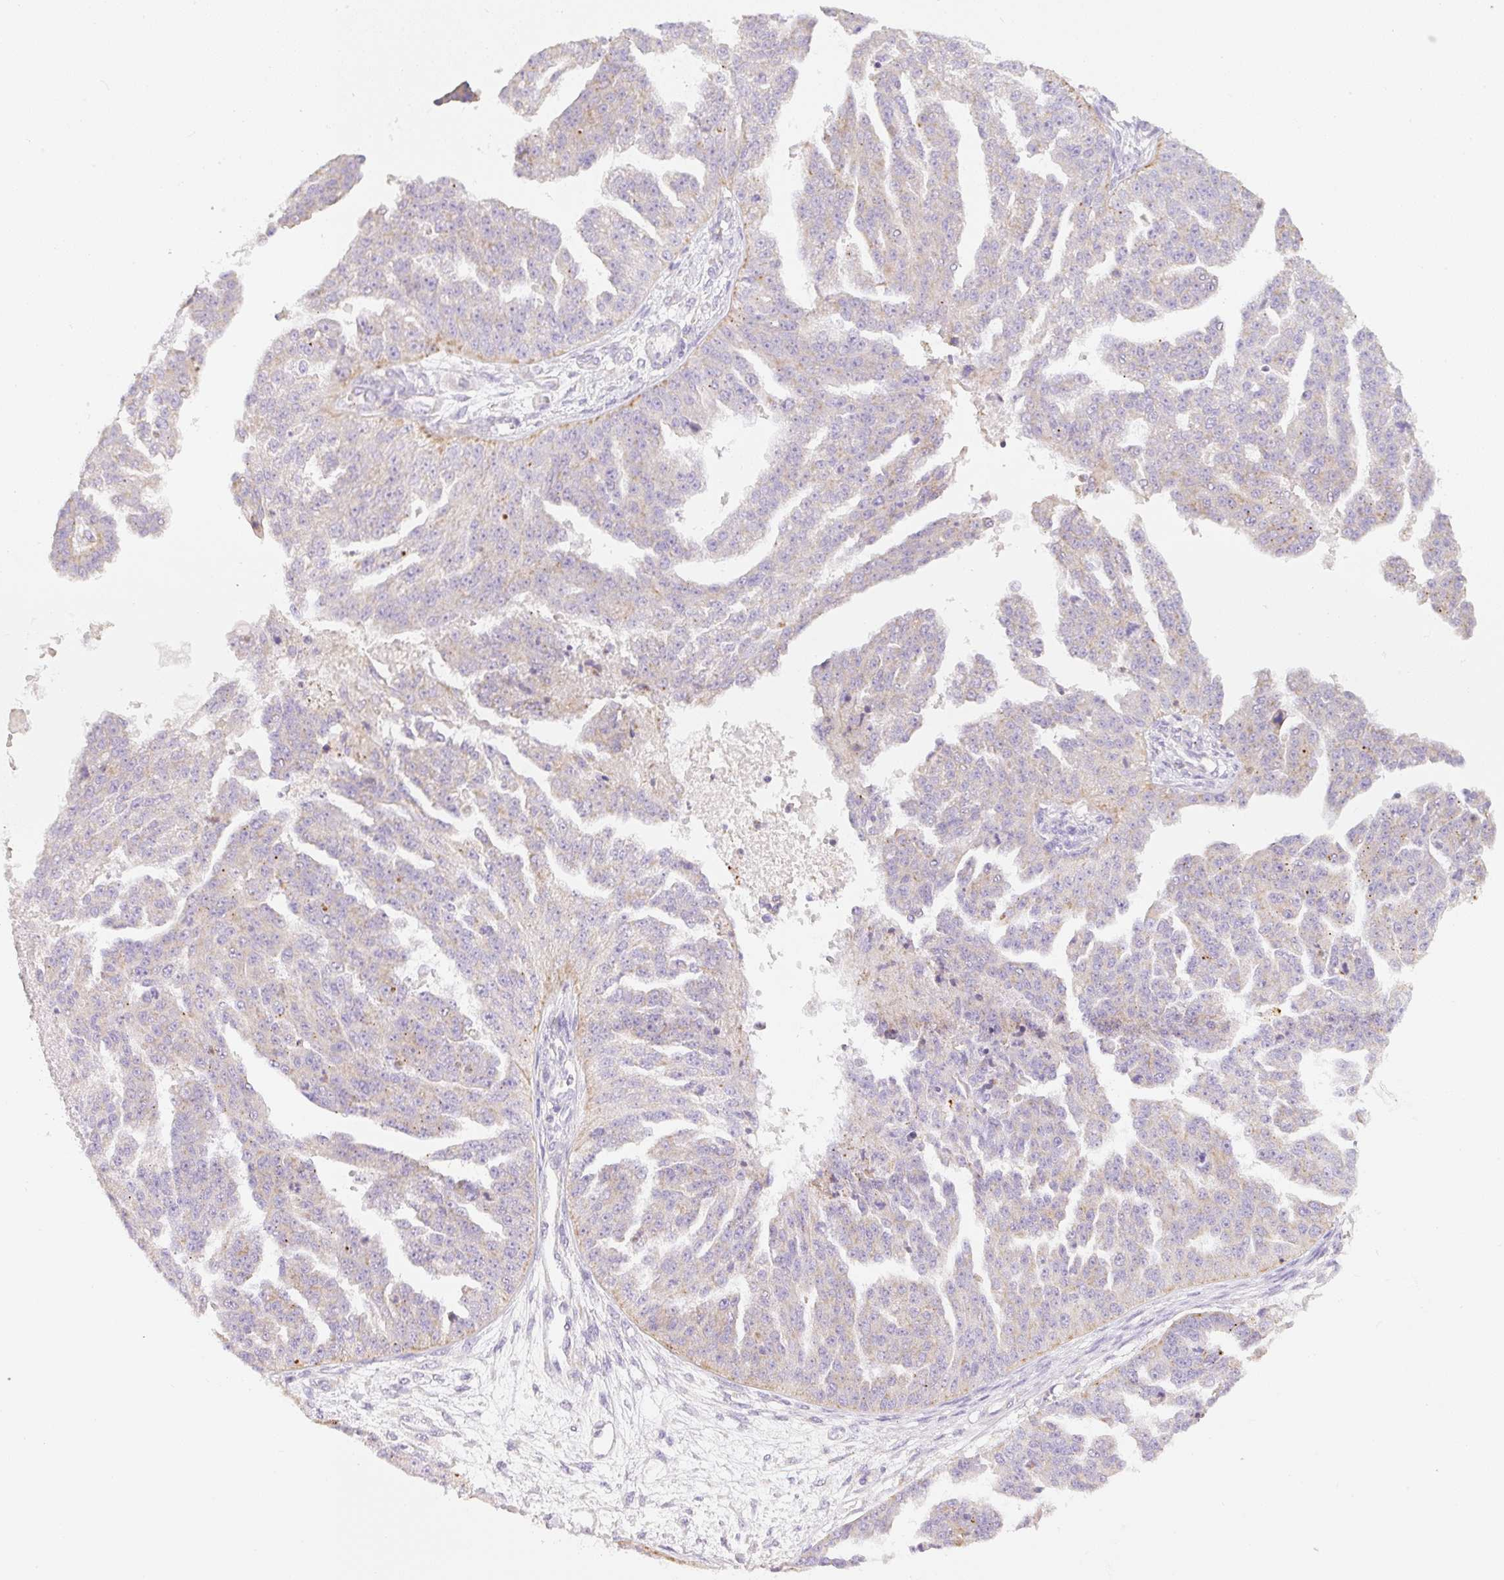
{"staining": {"intensity": "negative", "quantity": "none", "location": "none"}, "tissue": "ovarian cancer", "cell_type": "Tumor cells", "image_type": "cancer", "snomed": [{"axis": "morphology", "description": "Cystadenocarcinoma, serous, NOS"}, {"axis": "topography", "description": "Ovary"}], "caption": "Tumor cells are negative for brown protein staining in serous cystadenocarcinoma (ovarian). (DAB IHC with hematoxylin counter stain).", "gene": "CLEC3A", "patient": {"sex": "female", "age": 58}}